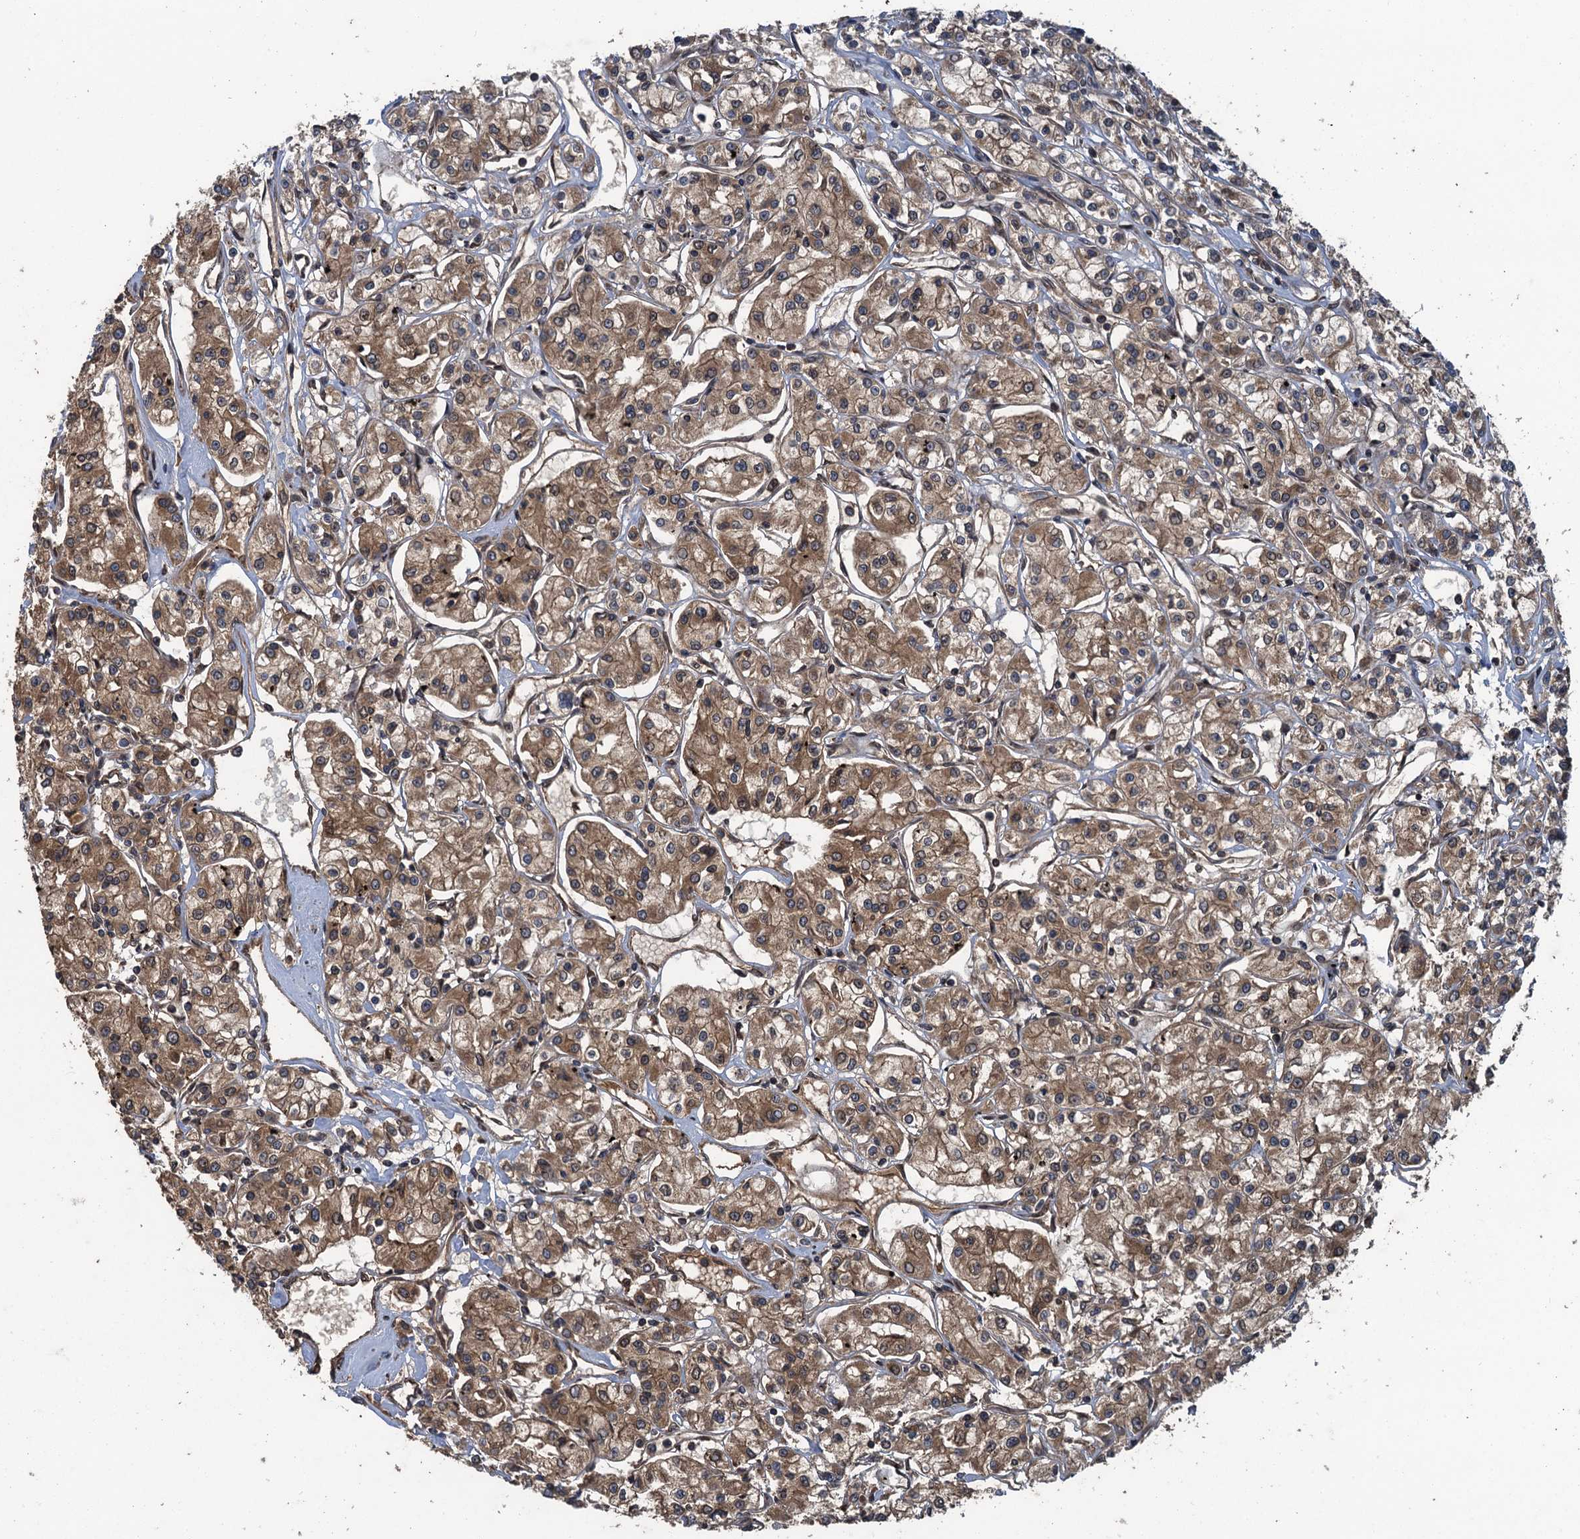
{"staining": {"intensity": "moderate", "quantity": ">75%", "location": "cytoplasmic/membranous"}, "tissue": "renal cancer", "cell_type": "Tumor cells", "image_type": "cancer", "snomed": [{"axis": "morphology", "description": "Adenocarcinoma, NOS"}, {"axis": "topography", "description": "Kidney"}], "caption": "An image of human renal cancer stained for a protein reveals moderate cytoplasmic/membranous brown staining in tumor cells.", "gene": "GLE1", "patient": {"sex": "female", "age": 59}}